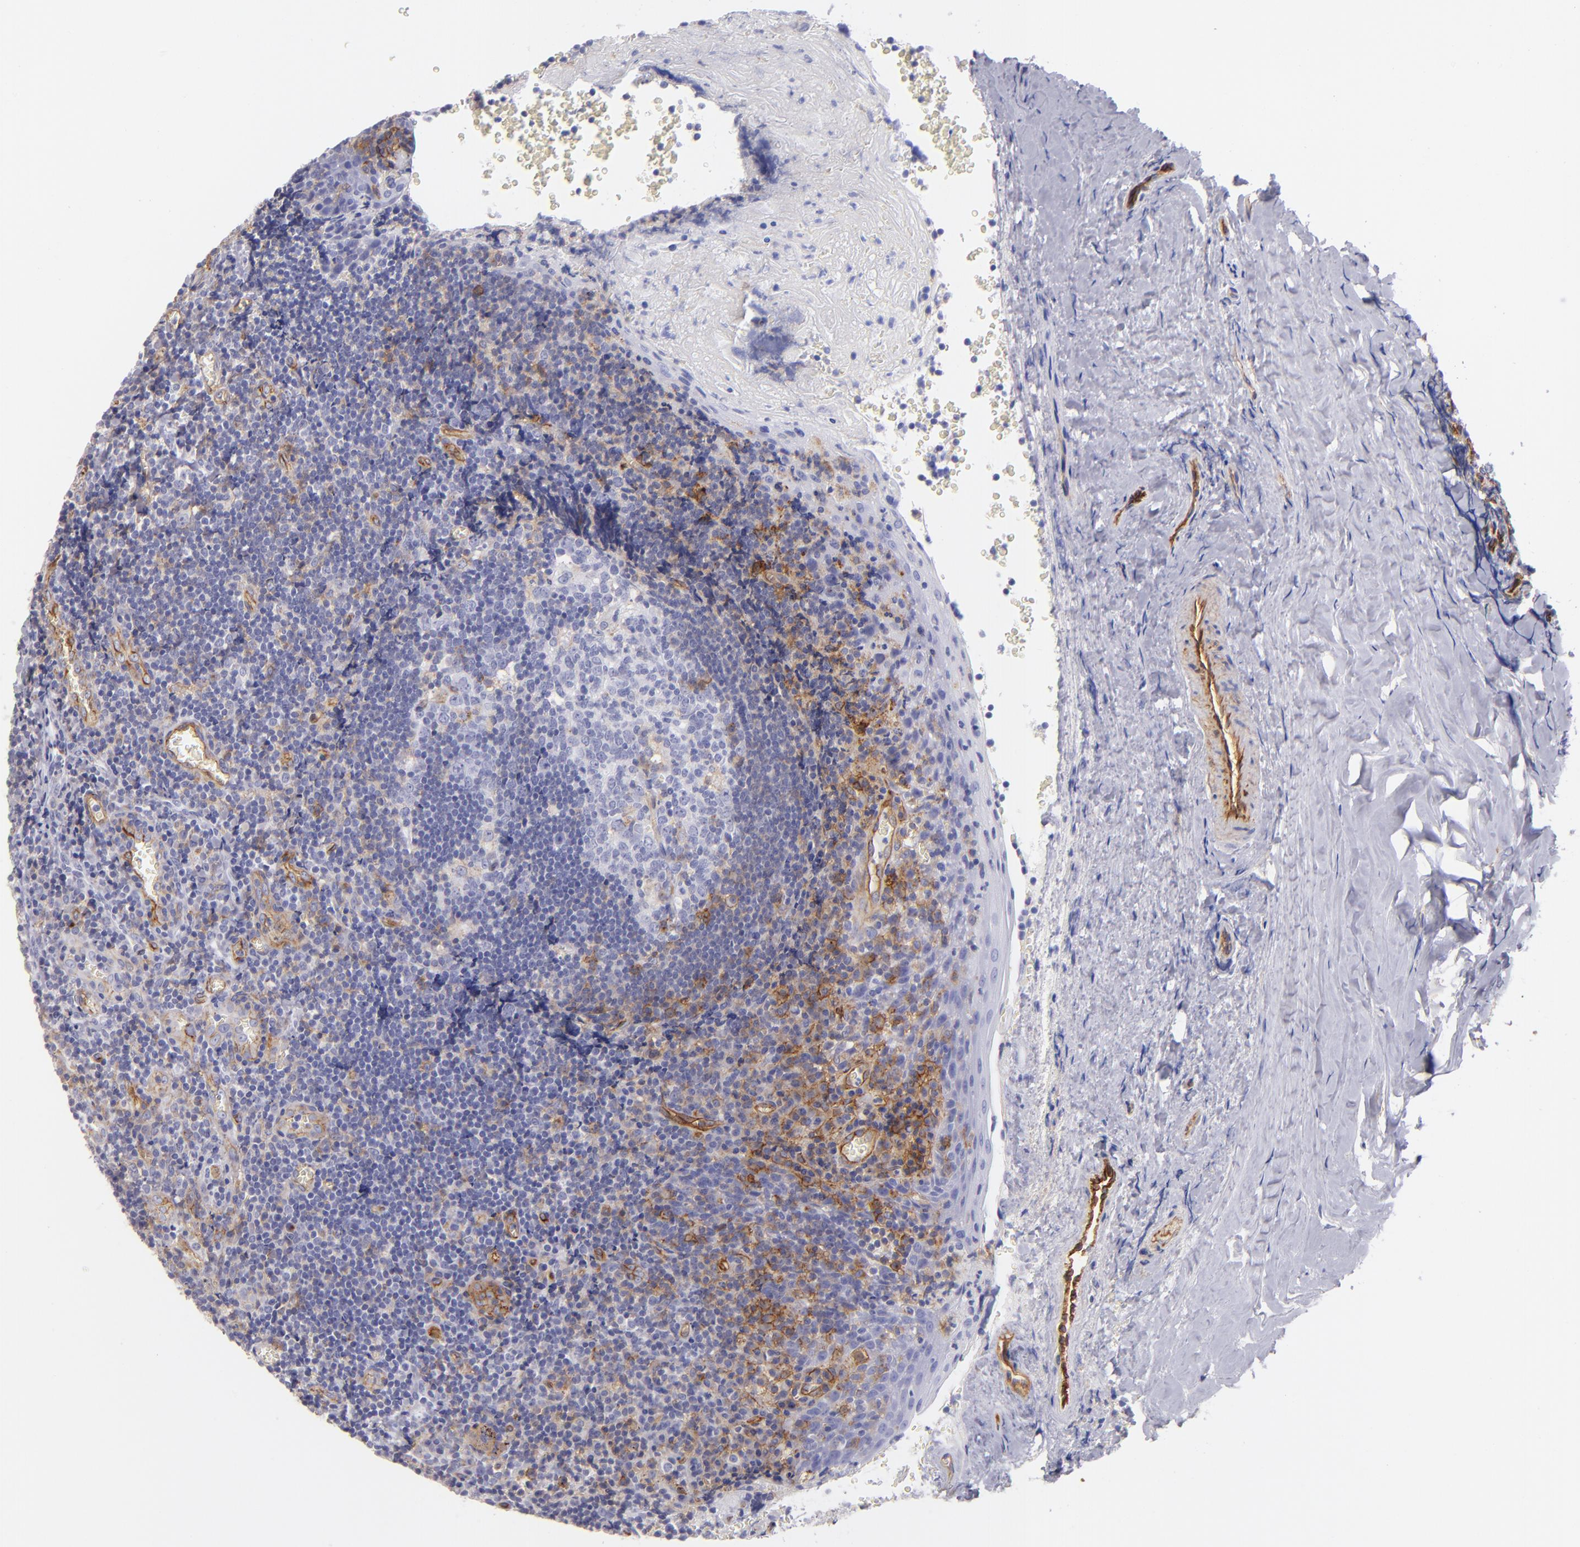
{"staining": {"intensity": "moderate", "quantity": "<25%", "location": "cytoplasmic/membranous"}, "tissue": "tonsil", "cell_type": "Germinal center cells", "image_type": "normal", "snomed": [{"axis": "morphology", "description": "Normal tissue, NOS"}, {"axis": "topography", "description": "Tonsil"}], "caption": "DAB (3,3'-diaminobenzidine) immunohistochemical staining of benign human tonsil reveals moderate cytoplasmic/membranous protein positivity in about <25% of germinal center cells.", "gene": "ENTPD1", "patient": {"sex": "male", "age": 20}}